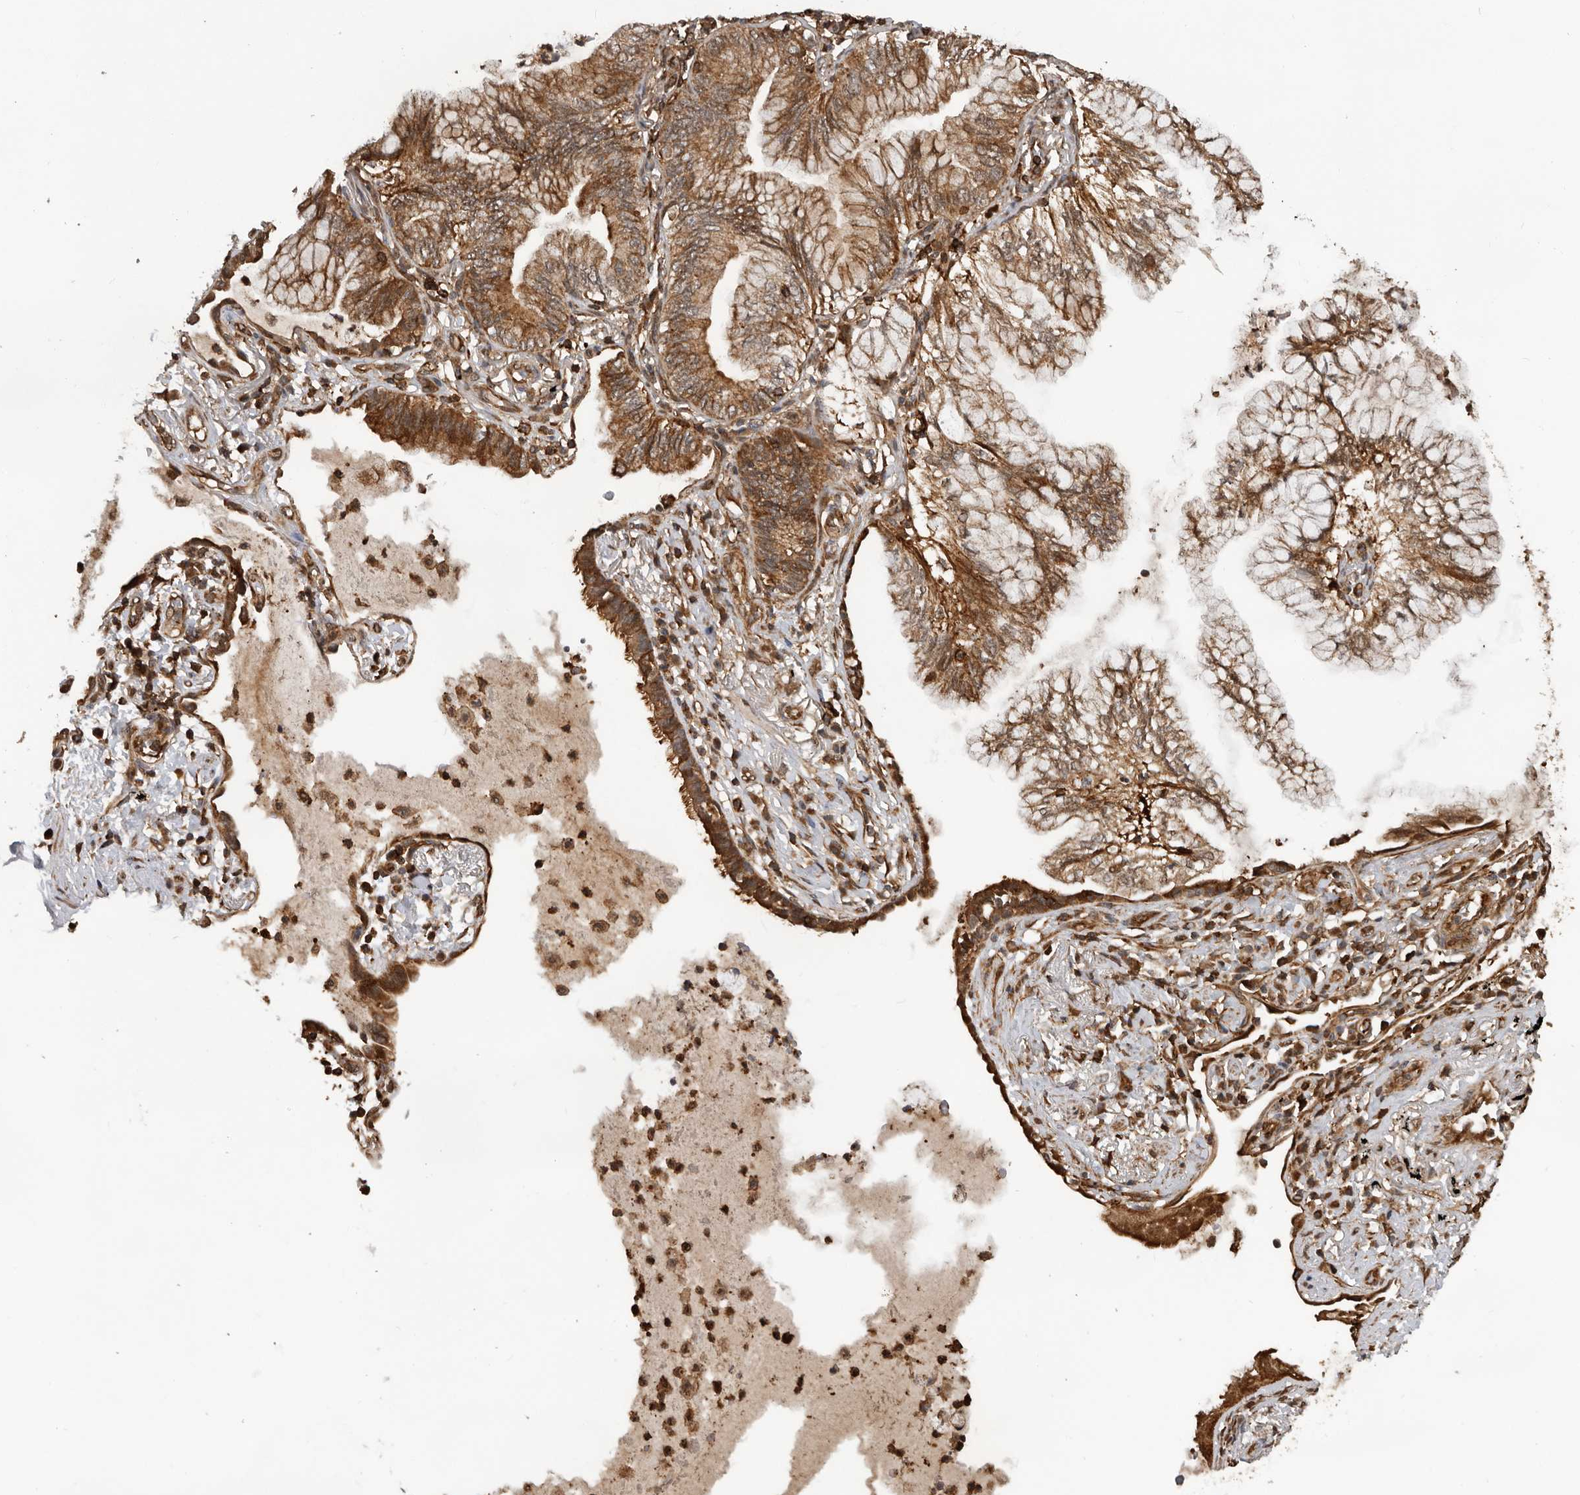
{"staining": {"intensity": "strong", "quantity": ">75%", "location": "cytoplasmic/membranous"}, "tissue": "lung cancer", "cell_type": "Tumor cells", "image_type": "cancer", "snomed": [{"axis": "morphology", "description": "Adenocarcinoma, NOS"}, {"axis": "topography", "description": "Lung"}], "caption": "Immunohistochemistry (IHC) staining of adenocarcinoma (lung), which reveals high levels of strong cytoplasmic/membranous positivity in approximately >75% of tumor cells indicating strong cytoplasmic/membranous protein positivity. The staining was performed using DAB (3,3'-diaminobenzidine) (brown) for protein detection and nuclei were counterstained in hematoxylin (blue).", "gene": "RNF157", "patient": {"sex": "female", "age": 70}}